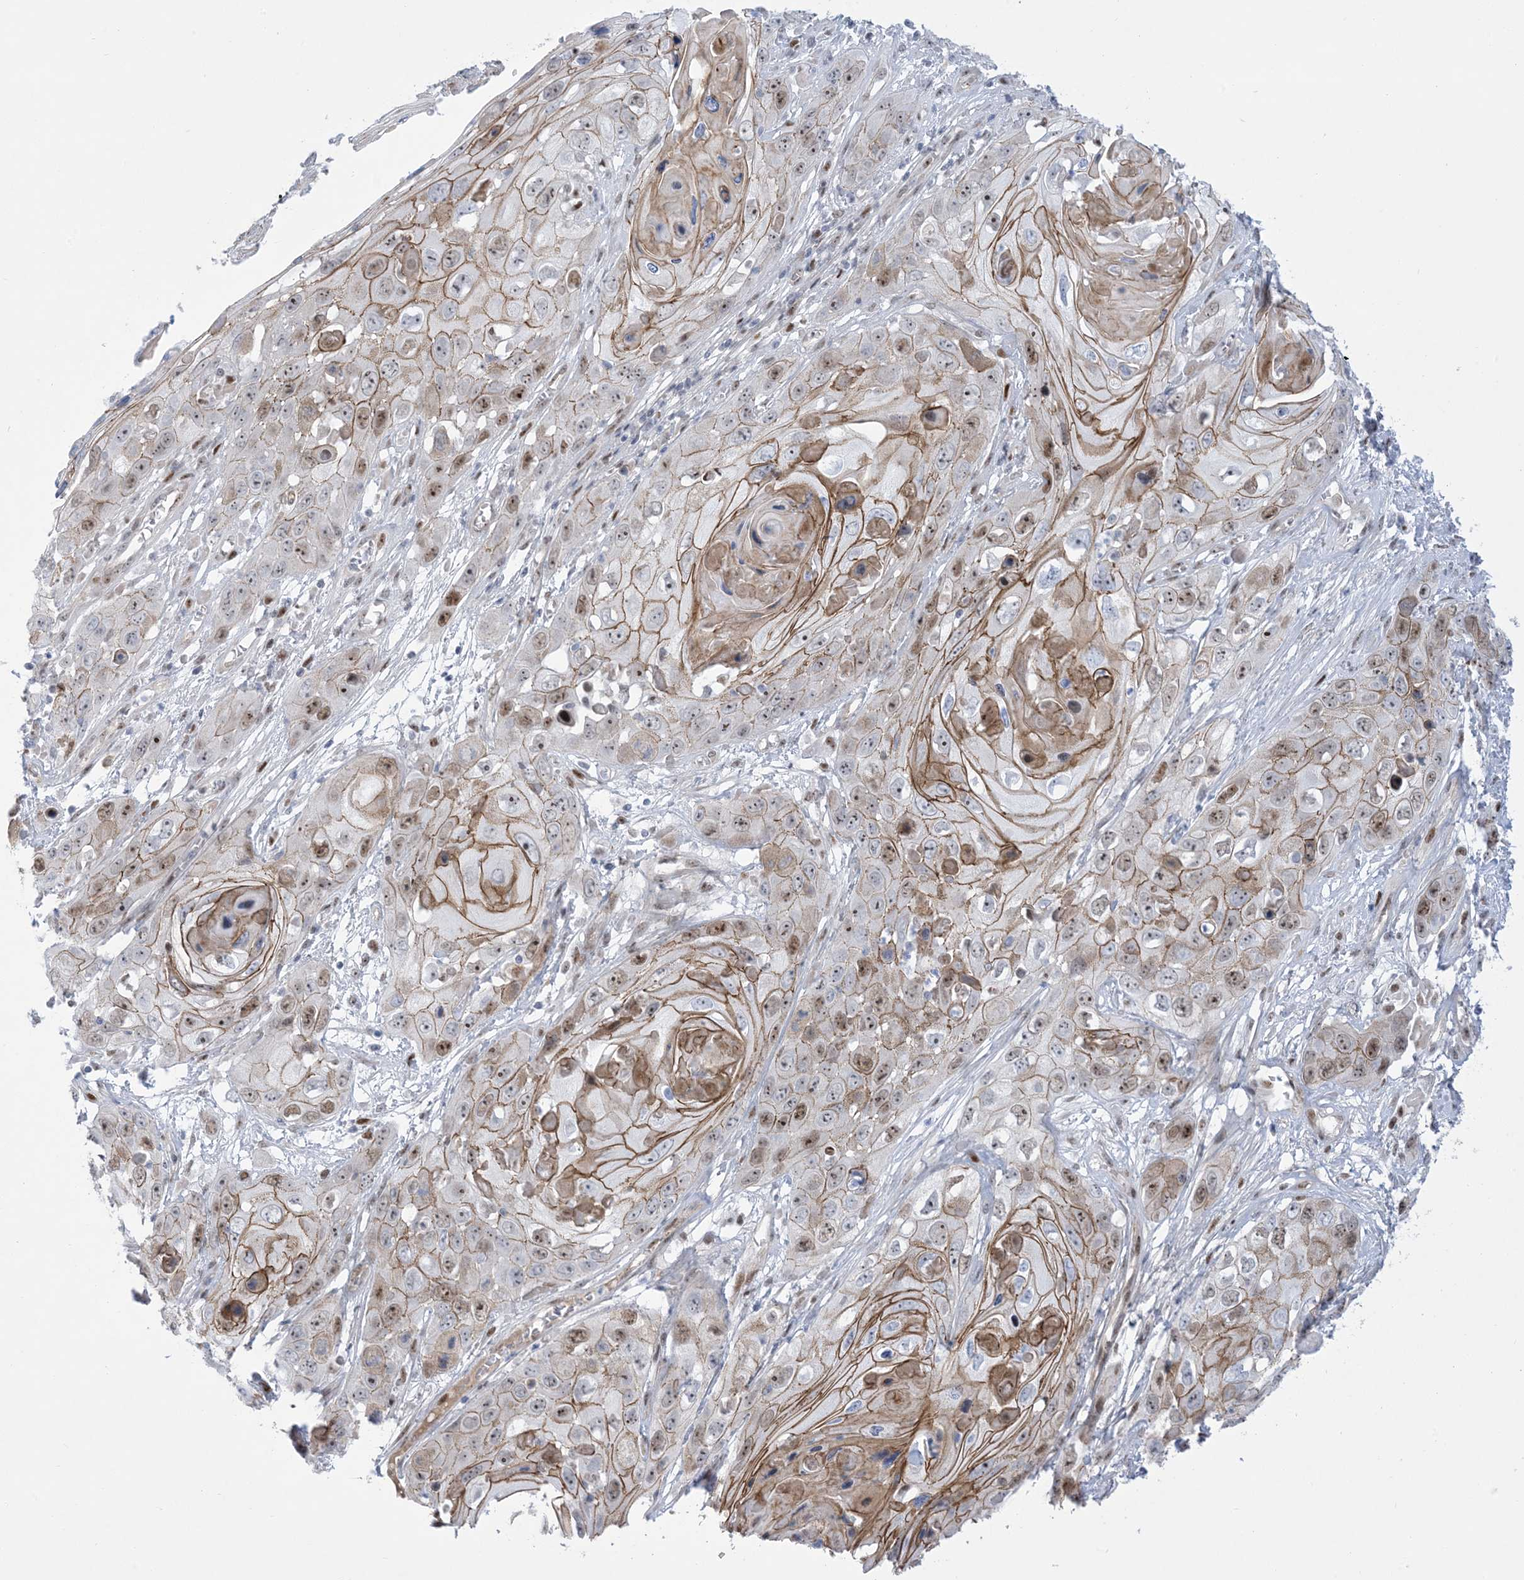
{"staining": {"intensity": "moderate", "quantity": ">75%", "location": "cytoplasmic/membranous,nuclear"}, "tissue": "skin cancer", "cell_type": "Tumor cells", "image_type": "cancer", "snomed": [{"axis": "morphology", "description": "Squamous cell carcinoma, NOS"}, {"axis": "topography", "description": "Skin"}], "caption": "IHC histopathology image of neoplastic tissue: human skin squamous cell carcinoma stained using IHC exhibits medium levels of moderate protein expression localized specifically in the cytoplasmic/membranous and nuclear of tumor cells, appearing as a cytoplasmic/membranous and nuclear brown color.", "gene": "MARS2", "patient": {"sex": "male", "age": 55}}